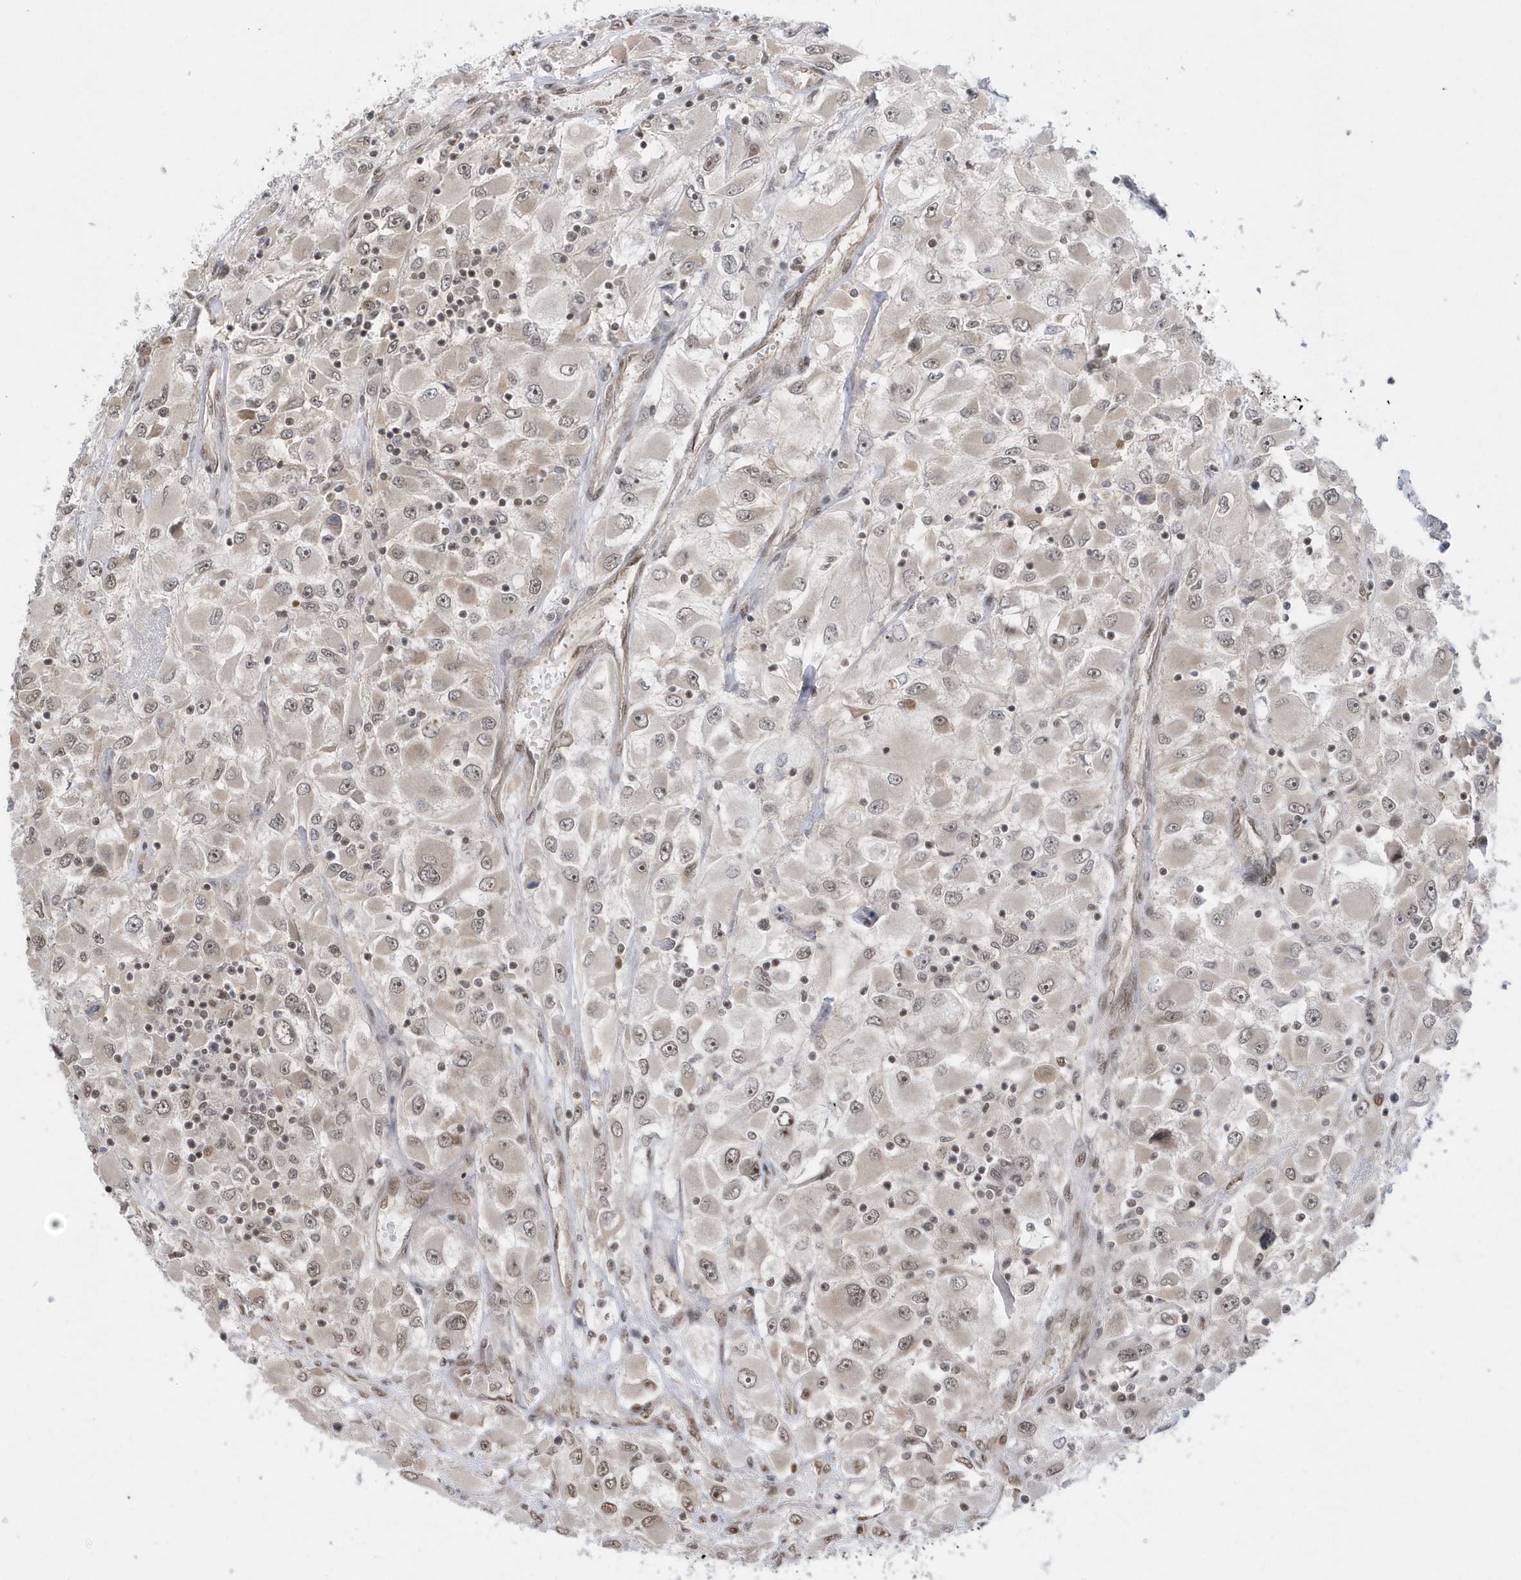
{"staining": {"intensity": "weak", "quantity": "25%-75%", "location": "nuclear"}, "tissue": "renal cancer", "cell_type": "Tumor cells", "image_type": "cancer", "snomed": [{"axis": "morphology", "description": "Adenocarcinoma, NOS"}, {"axis": "topography", "description": "Kidney"}], "caption": "This is an image of immunohistochemistry (IHC) staining of renal adenocarcinoma, which shows weak expression in the nuclear of tumor cells.", "gene": "SEPHS1", "patient": {"sex": "female", "age": 52}}